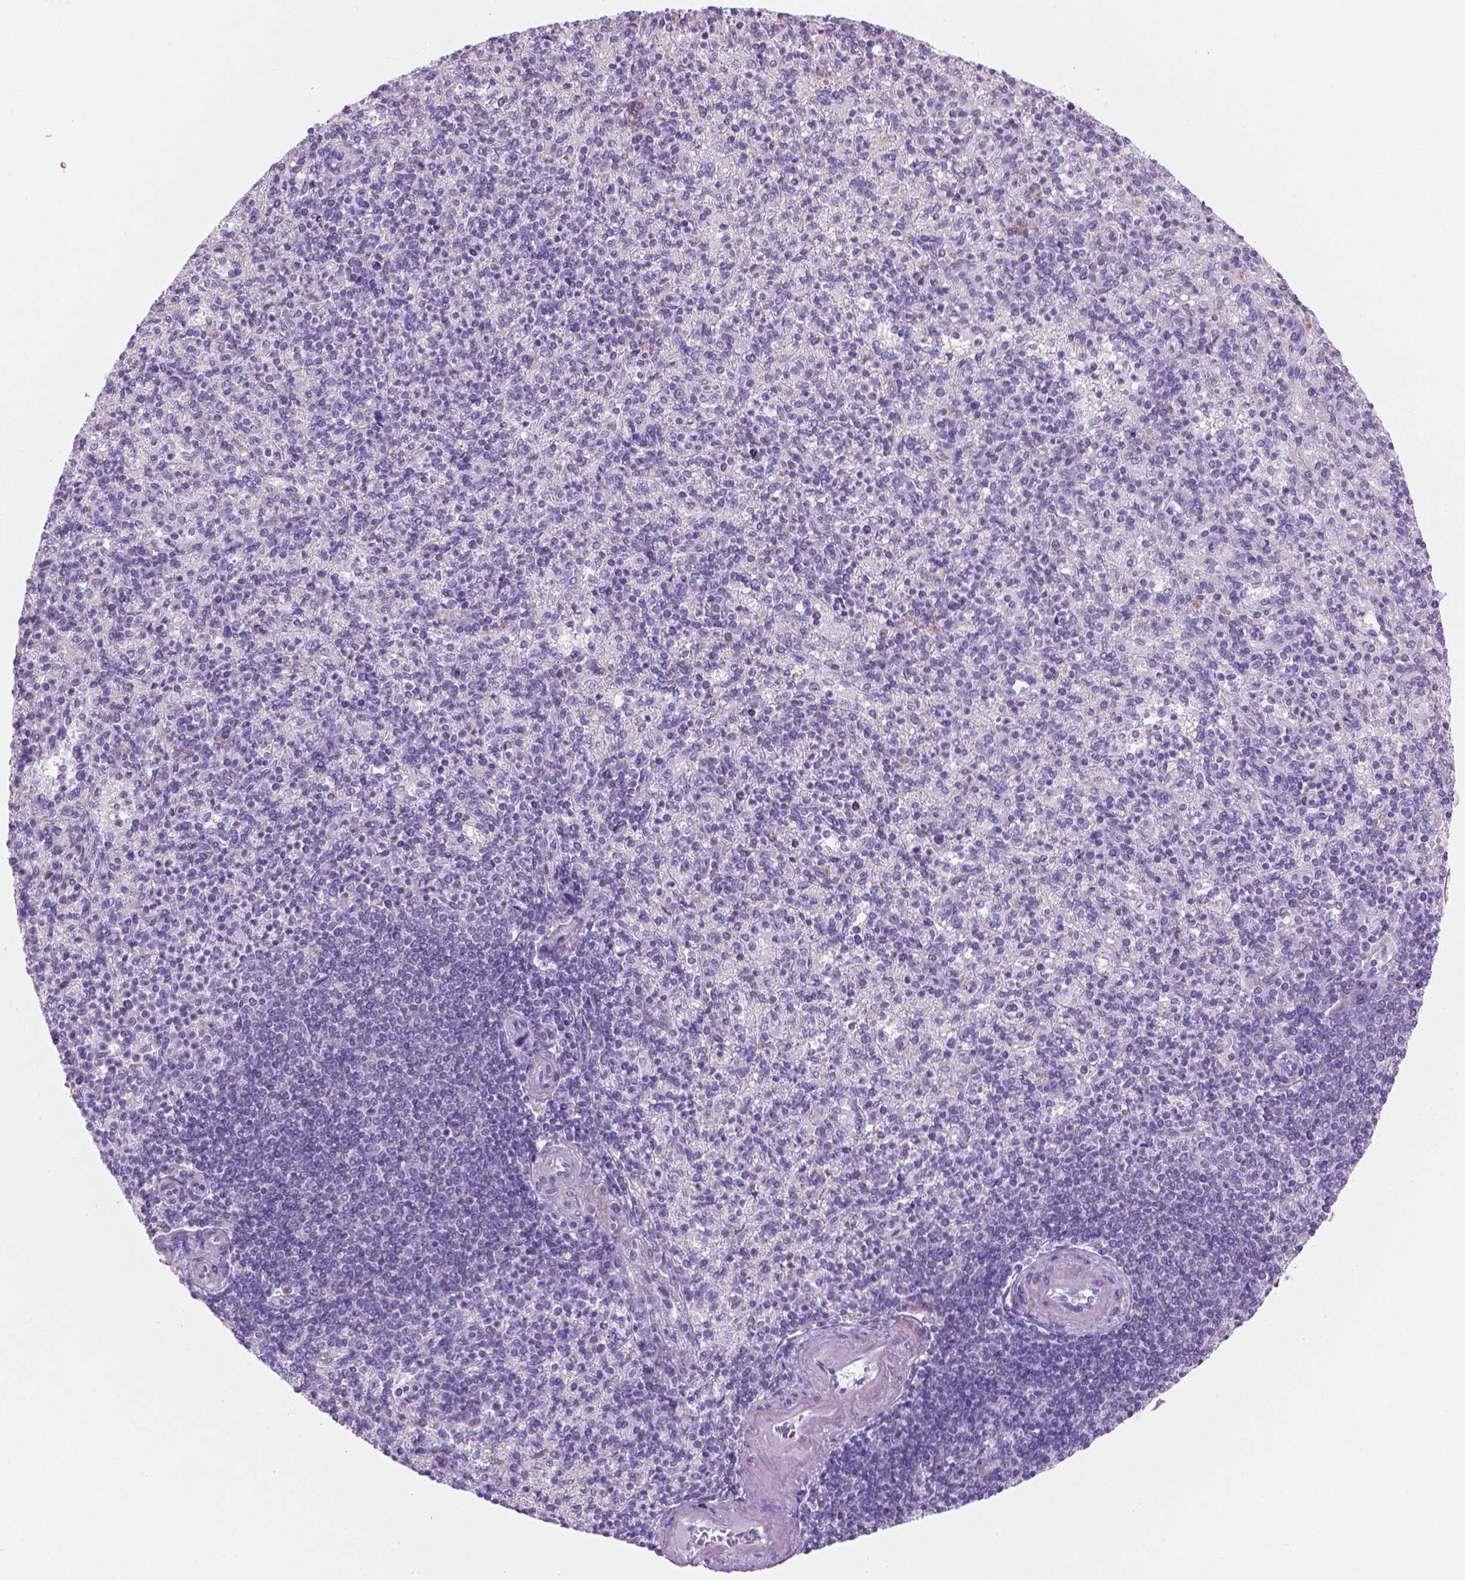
{"staining": {"intensity": "negative", "quantity": "none", "location": "none"}, "tissue": "spleen", "cell_type": "Cells in red pulp", "image_type": "normal", "snomed": [{"axis": "morphology", "description": "Normal tissue, NOS"}, {"axis": "topography", "description": "Spleen"}], "caption": "Normal spleen was stained to show a protein in brown. There is no significant positivity in cells in red pulp. (DAB (3,3'-diaminobenzidine) immunohistochemistry (IHC) visualized using brightfield microscopy, high magnification).", "gene": "FASN", "patient": {"sex": "female", "age": 74}}